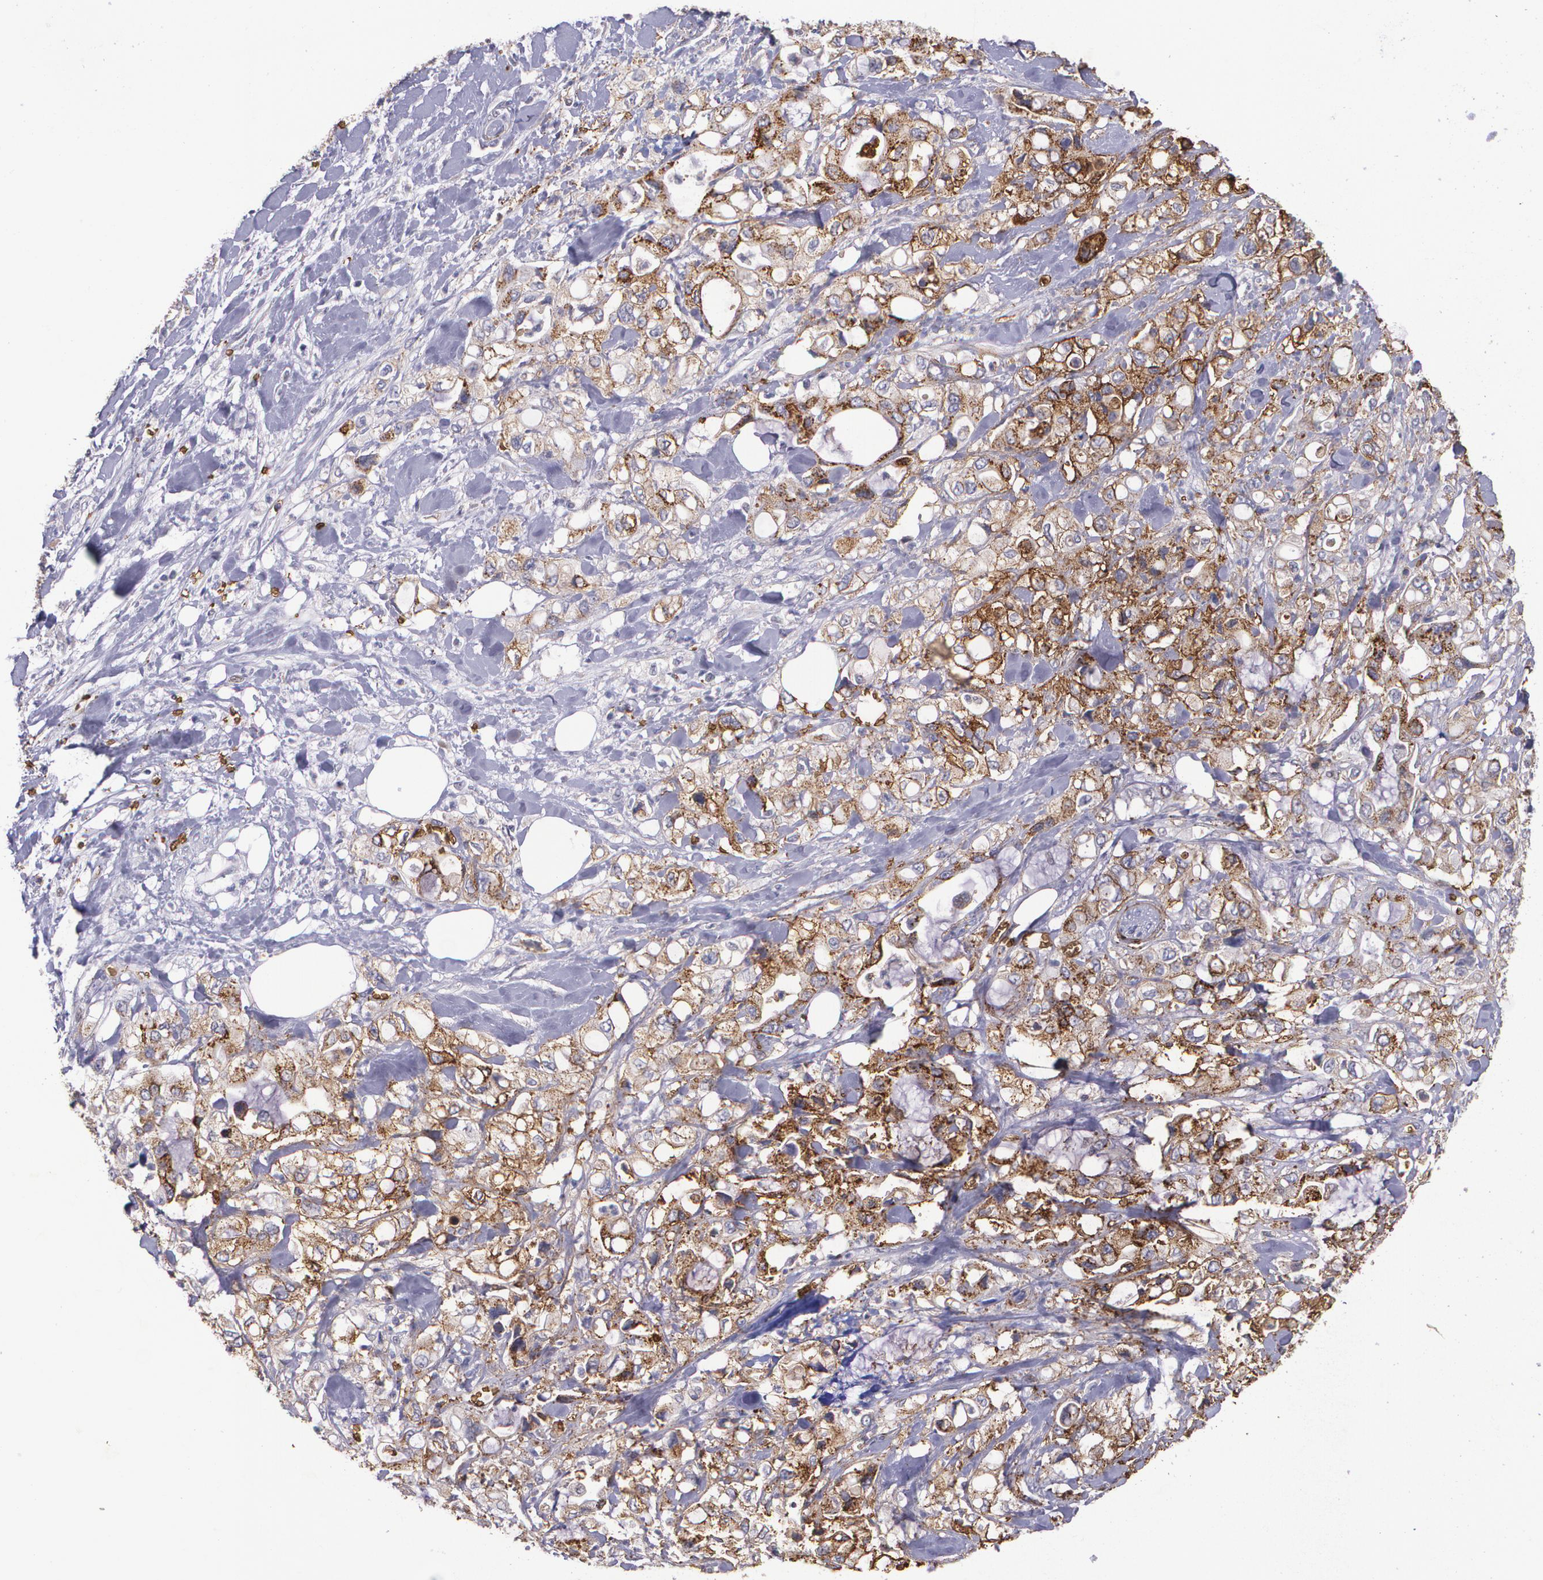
{"staining": {"intensity": "moderate", "quantity": ">75%", "location": "cytoplasmic/membranous"}, "tissue": "pancreatic cancer", "cell_type": "Tumor cells", "image_type": "cancer", "snomed": [{"axis": "morphology", "description": "Adenocarcinoma, NOS"}, {"axis": "topography", "description": "Pancreas"}], "caption": "Tumor cells demonstrate medium levels of moderate cytoplasmic/membranous positivity in about >75% of cells in human pancreatic cancer.", "gene": "SLC2A1", "patient": {"sex": "male", "age": 70}}